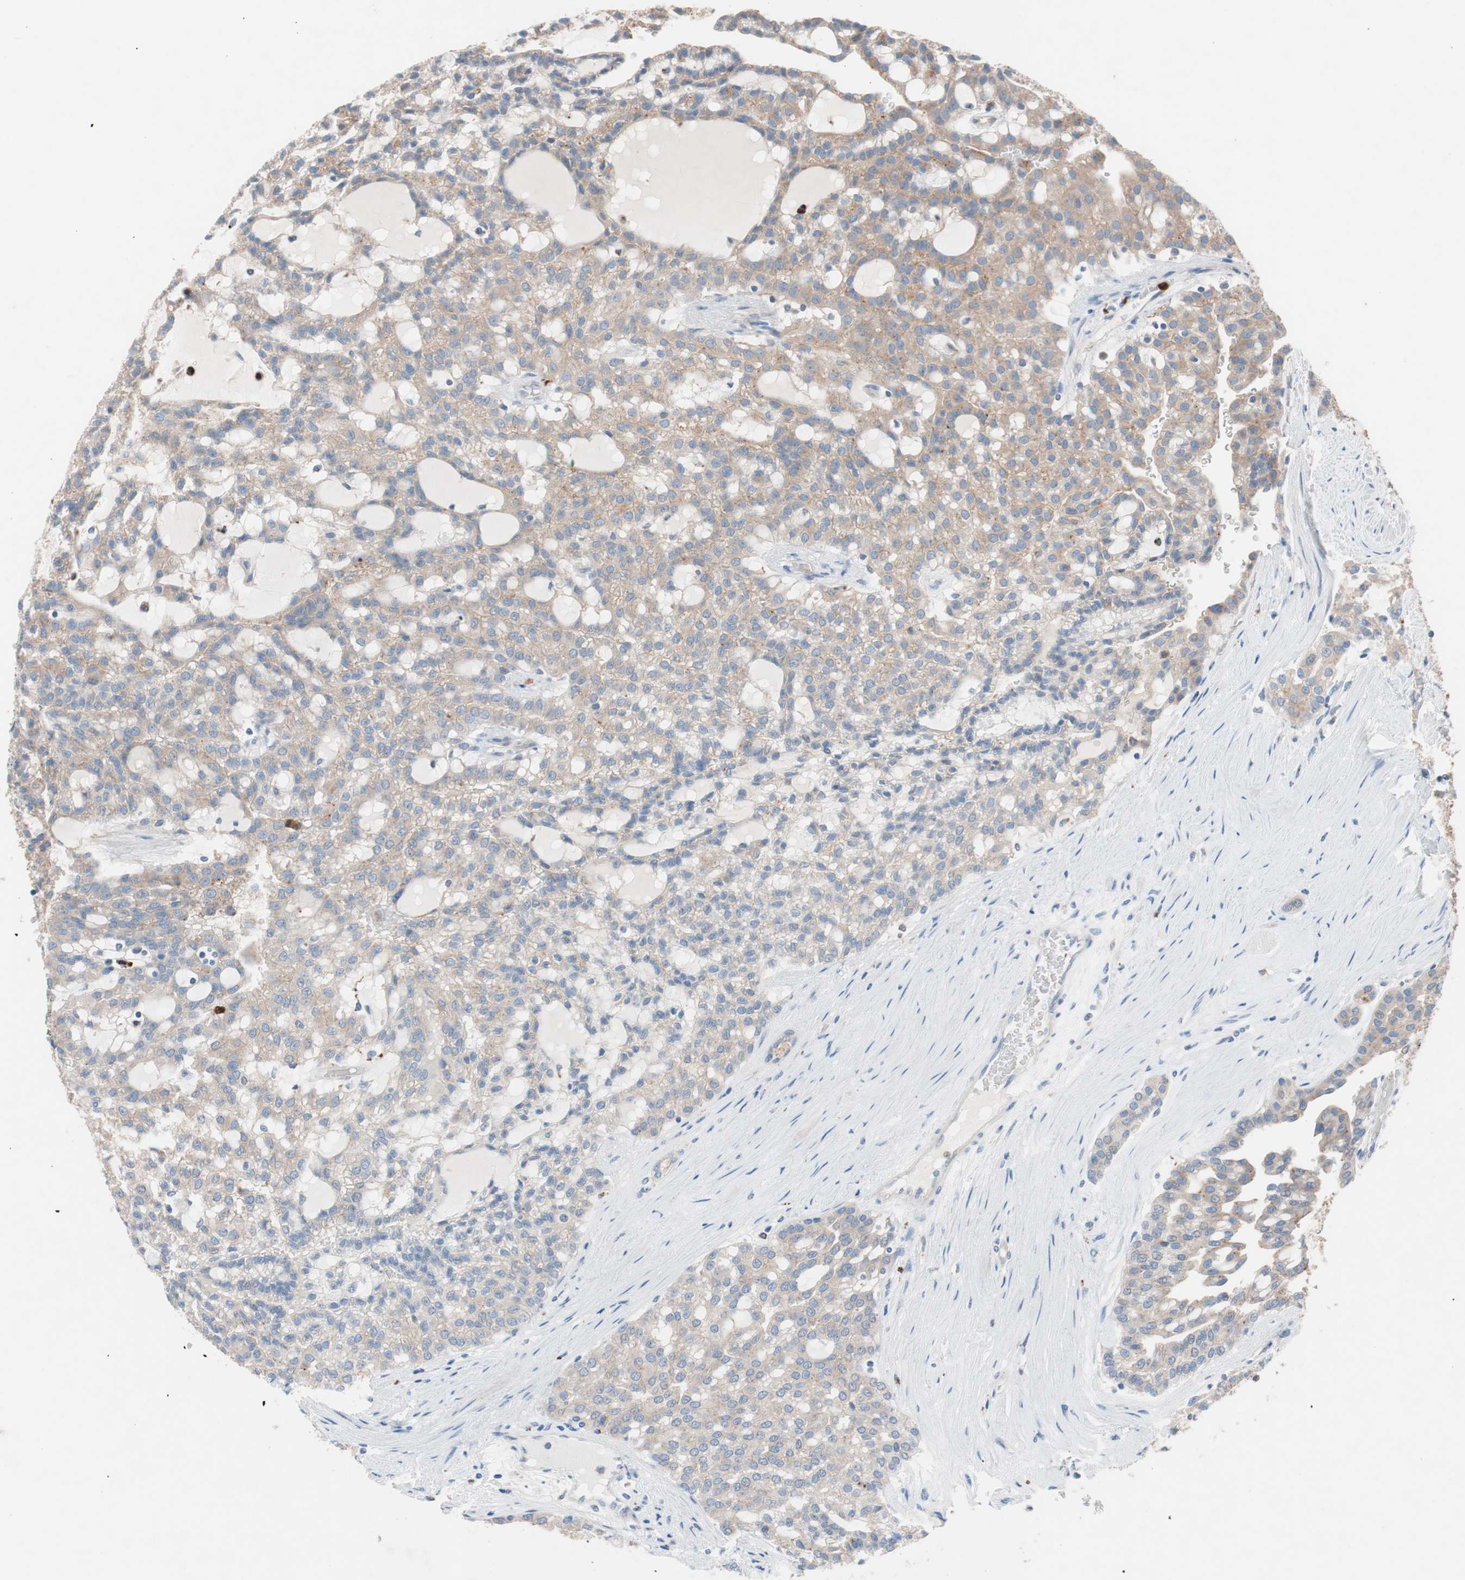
{"staining": {"intensity": "weak", "quantity": ">75%", "location": "cytoplasmic/membranous"}, "tissue": "renal cancer", "cell_type": "Tumor cells", "image_type": "cancer", "snomed": [{"axis": "morphology", "description": "Adenocarcinoma, NOS"}, {"axis": "topography", "description": "Kidney"}], "caption": "High-power microscopy captured an IHC histopathology image of renal cancer, revealing weak cytoplasmic/membranous positivity in approximately >75% of tumor cells.", "gene": "CLEC4D", "patient": {"sex": "male", "age": 63}}